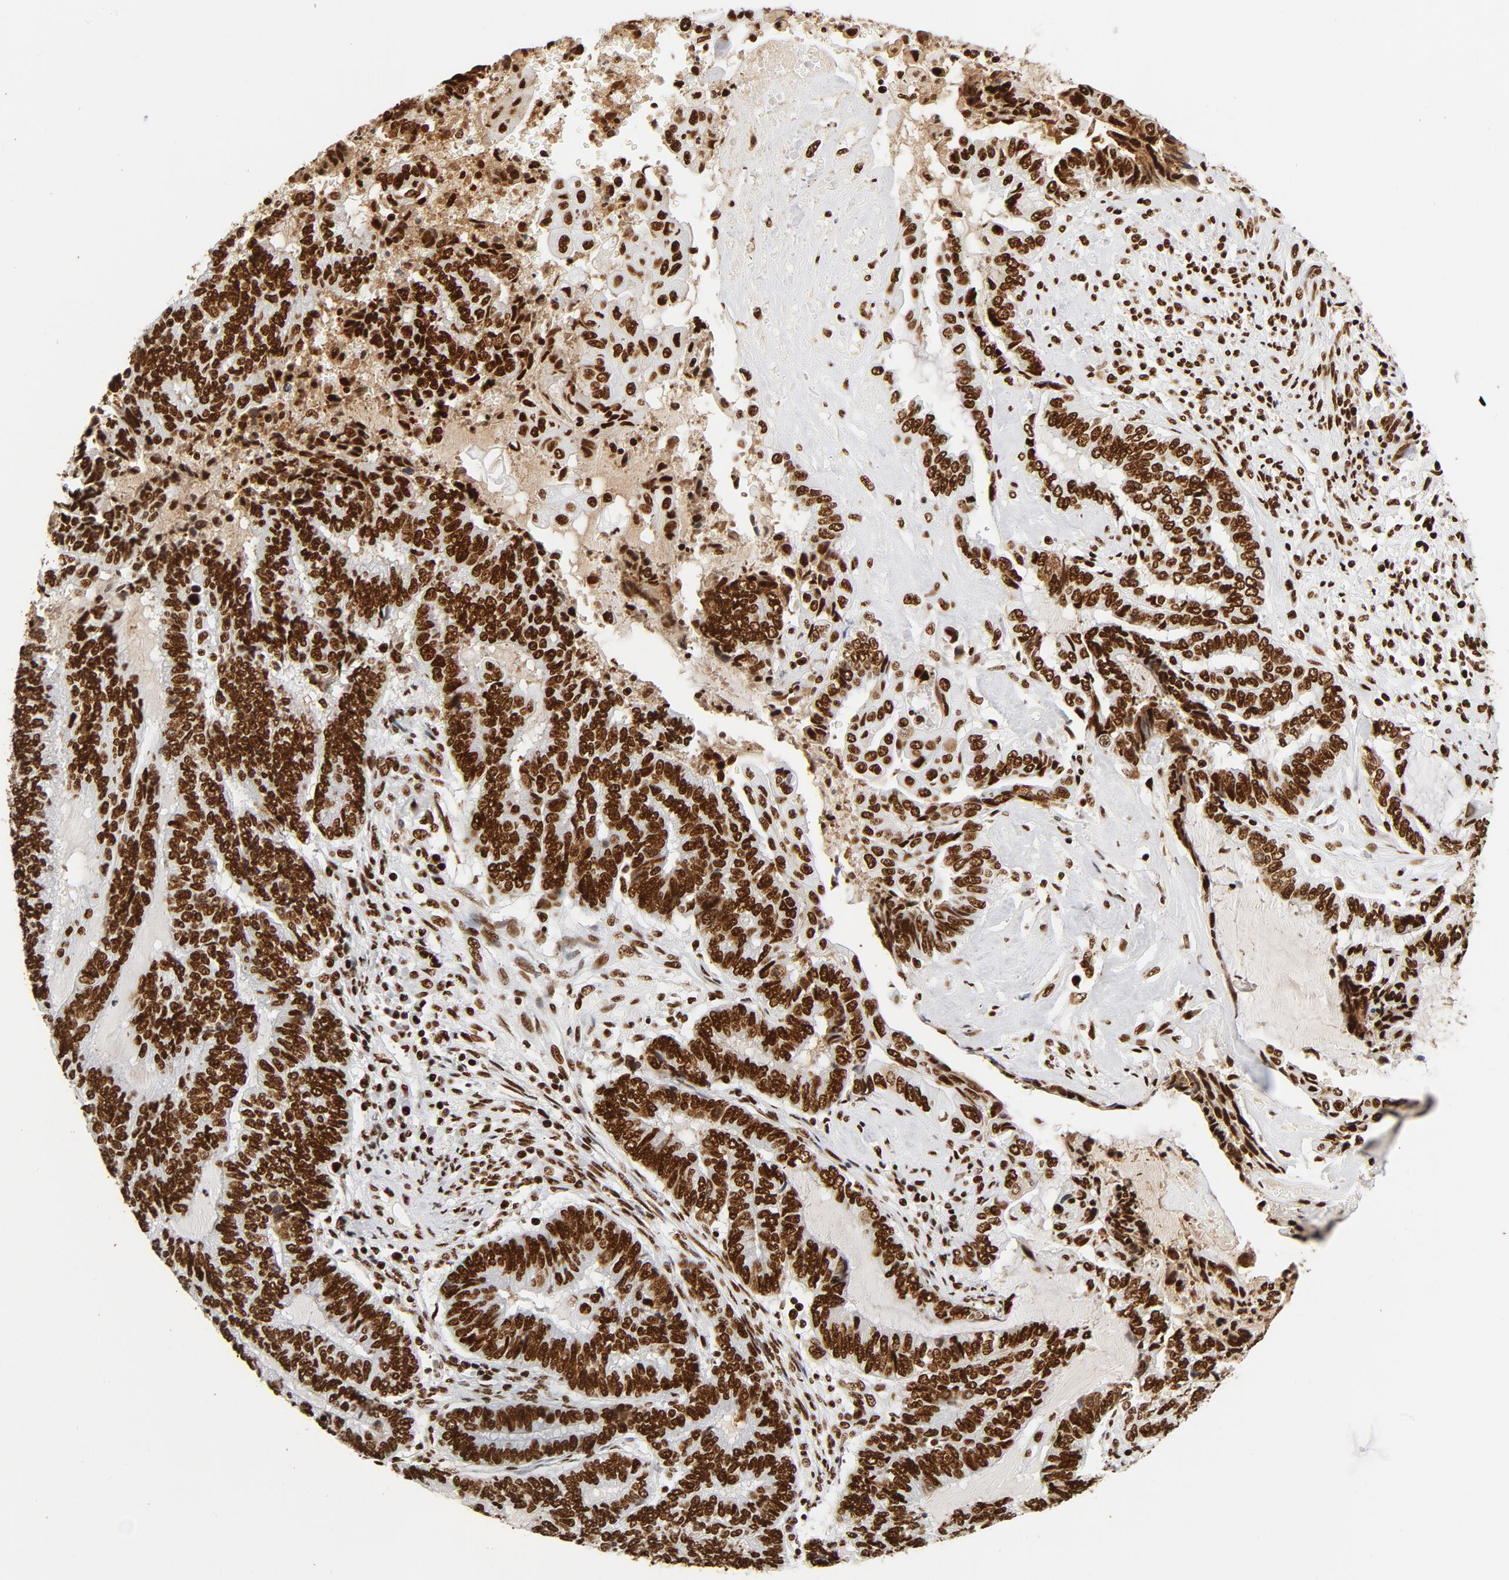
{"staining": {"intensity": "strong", "quantity": ">75%", "location": "nuclear"}, "tissue": "endometrial cancer", "cell_type": "Tumor cells", "image_type": "cancer", "snomed": [{"axis": "morphology", "description": "Adenocarcinoma, NOS"}, {"axis": "topography", "description": "Uterus"}, {"axis": "topography", "description": "Endometrium"}], "caption": "High-magnification brightfield microscopy of endometrial cancer (adenocarcinoma) stained with DAB (3,3'-diaminobenzidine) (brown) and counterstained with hematoxylin (blue). tumor cells exhibit strong nuclear positivity is identified in about>75% of cells. The staining was performed using DAB (3,3'-diaminobenzidine) to visualize the protein expression in brown, while the nuclei were stained in blue with hematoxylin (Magnification: 20x).", "gene": "XRCC6", "patient": {"sex": "female", "age": 70}}